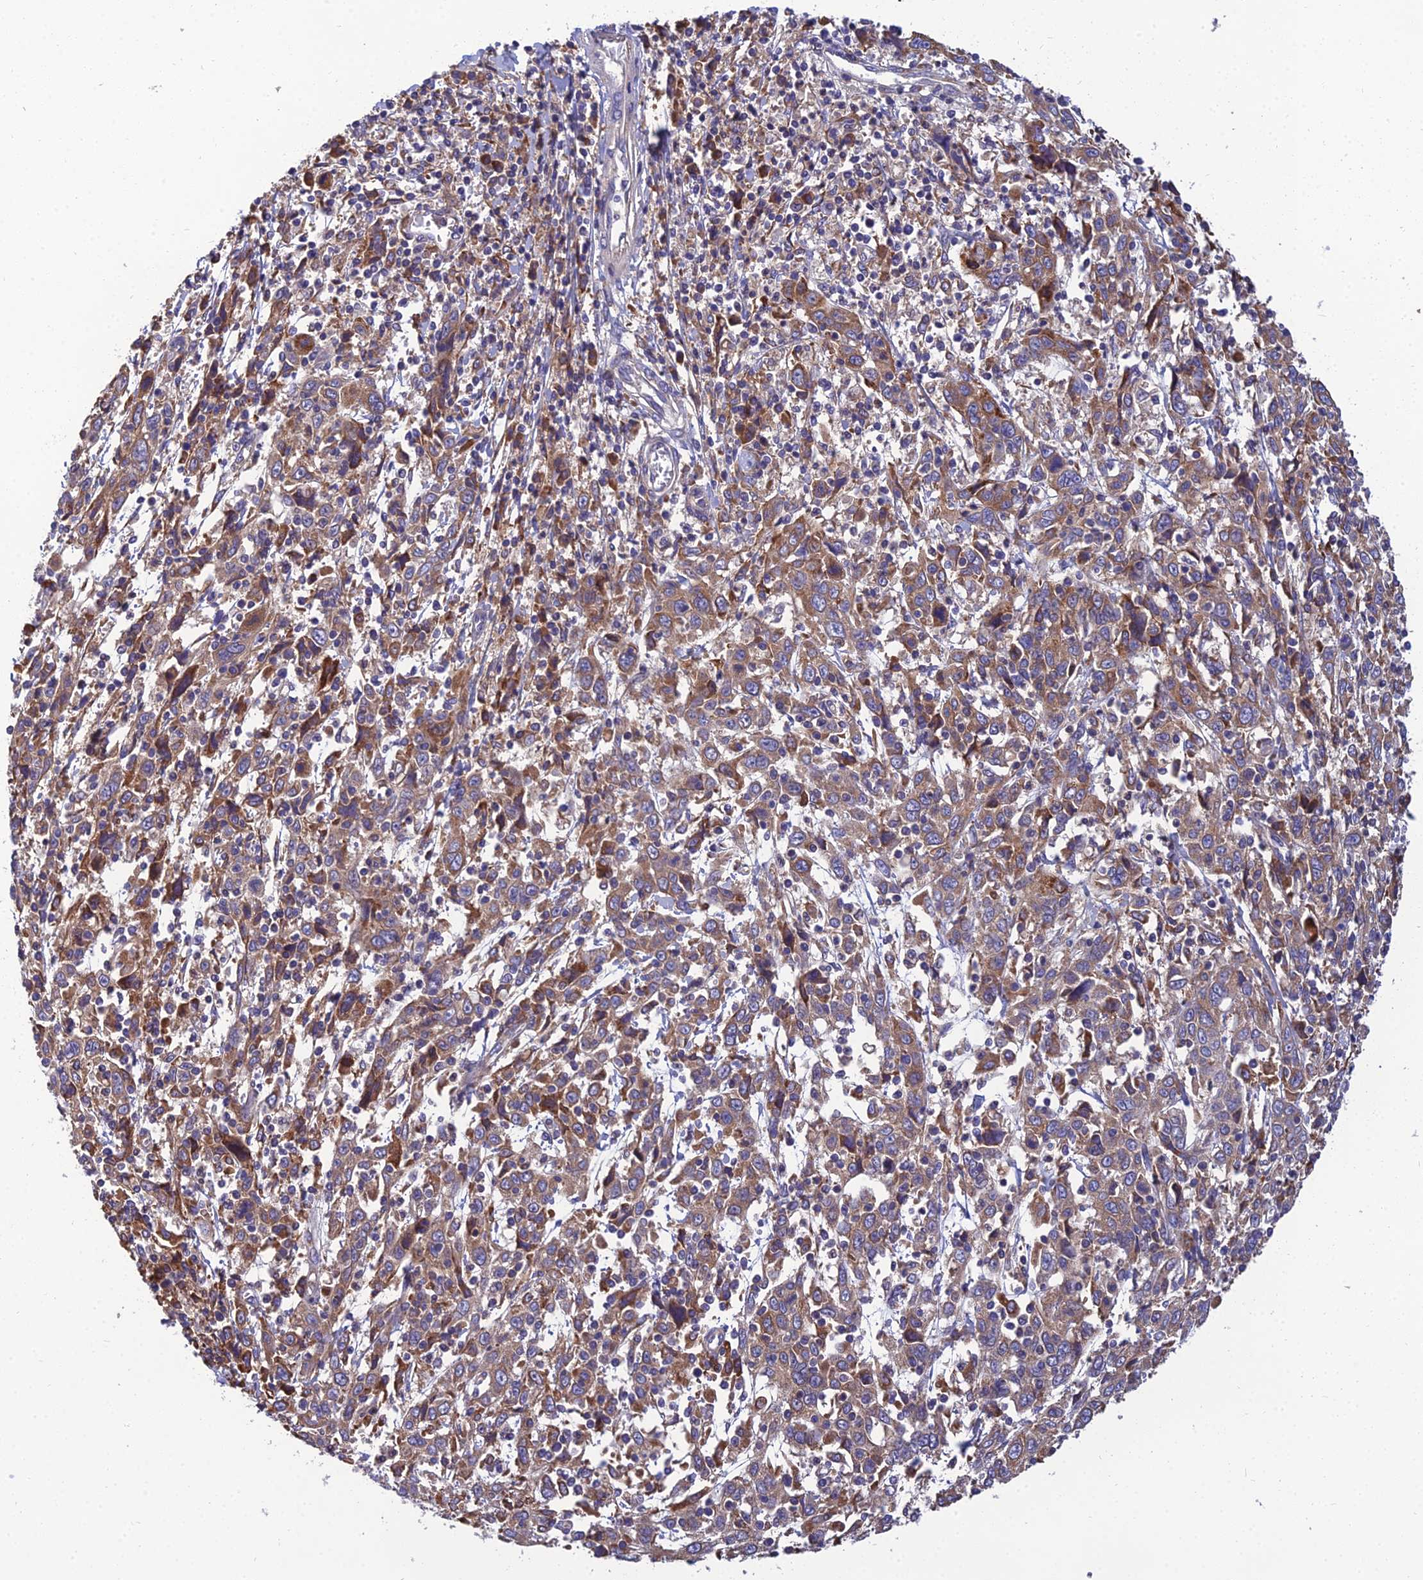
{"staining": {"intensity": "moderate", "quantity": "25%-75%", "location": "cytoplasmic/membranous"}, "tissue": "cervical cancer", "cell_type": "Tumor cells", "image_type": "cancer", "snomed": [{"axis": "morphology", "description": "Squamous cell carcinoma, NOS"}, {"axis": "topography", "description": "Cervix"}], "caption": "The image reveals immunohistochemical staining of squamous cell carcinoma (cervical). There is moderate cytoplasmic/membranous staining is present in about 25%-75% of tumor cells.", "gene": "UMAD1", "patient": {"sex": "female", "age": 46}}